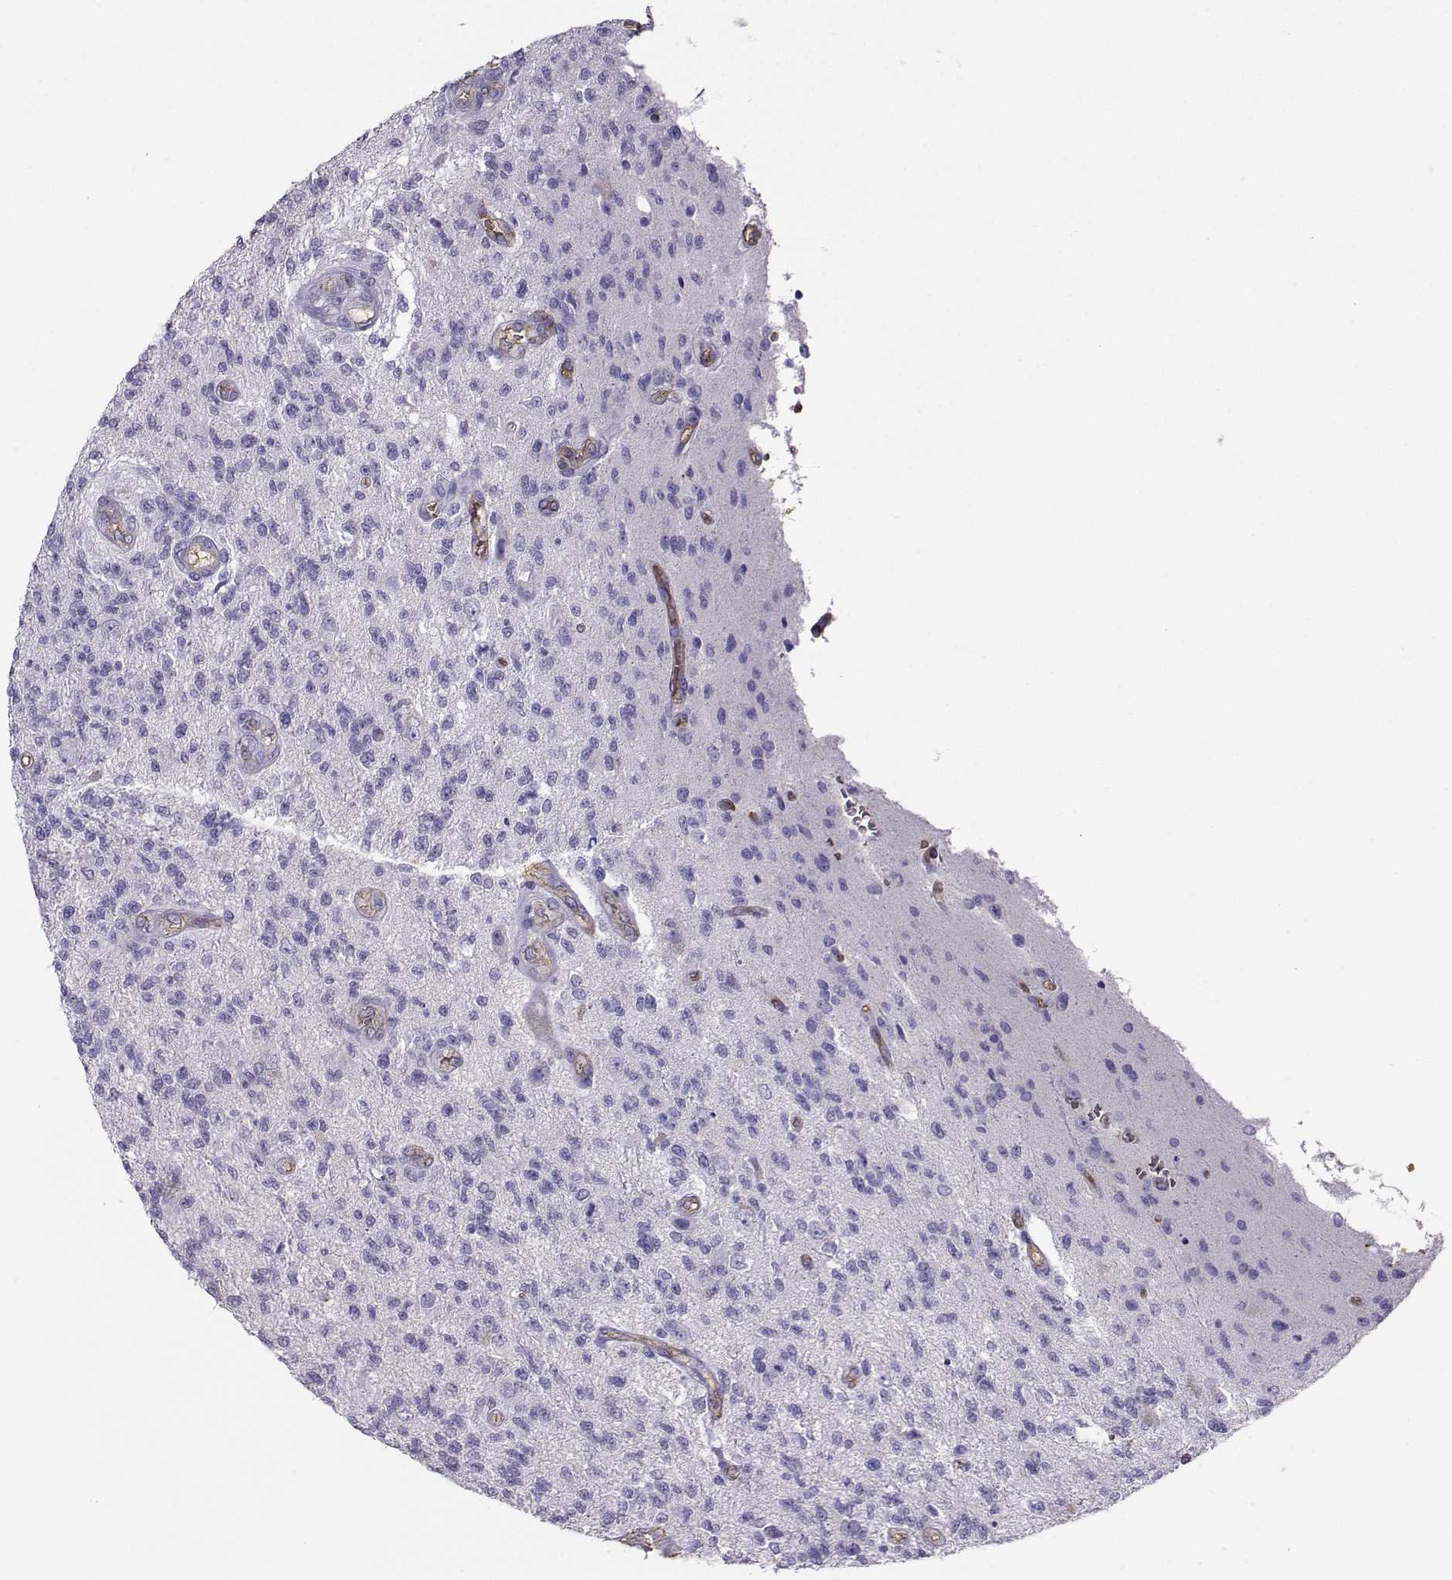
{"staining": {"intensity": "negative", "quantity": "none", "location": "none"}, "tissue": "glioma", "cell_type": "Tumor cells", "image_type": "cancer", "snomed": [{"axis": "morphology", "description": "Glioma, malignant, High grade"}, {"axis": "topography", "description": "Brain"}], "caption": "Image shows no protein staining in tumor cells of glioma tissue.", "gene": "CLUL1", "patient": {"sex": "male", "age": 56}}